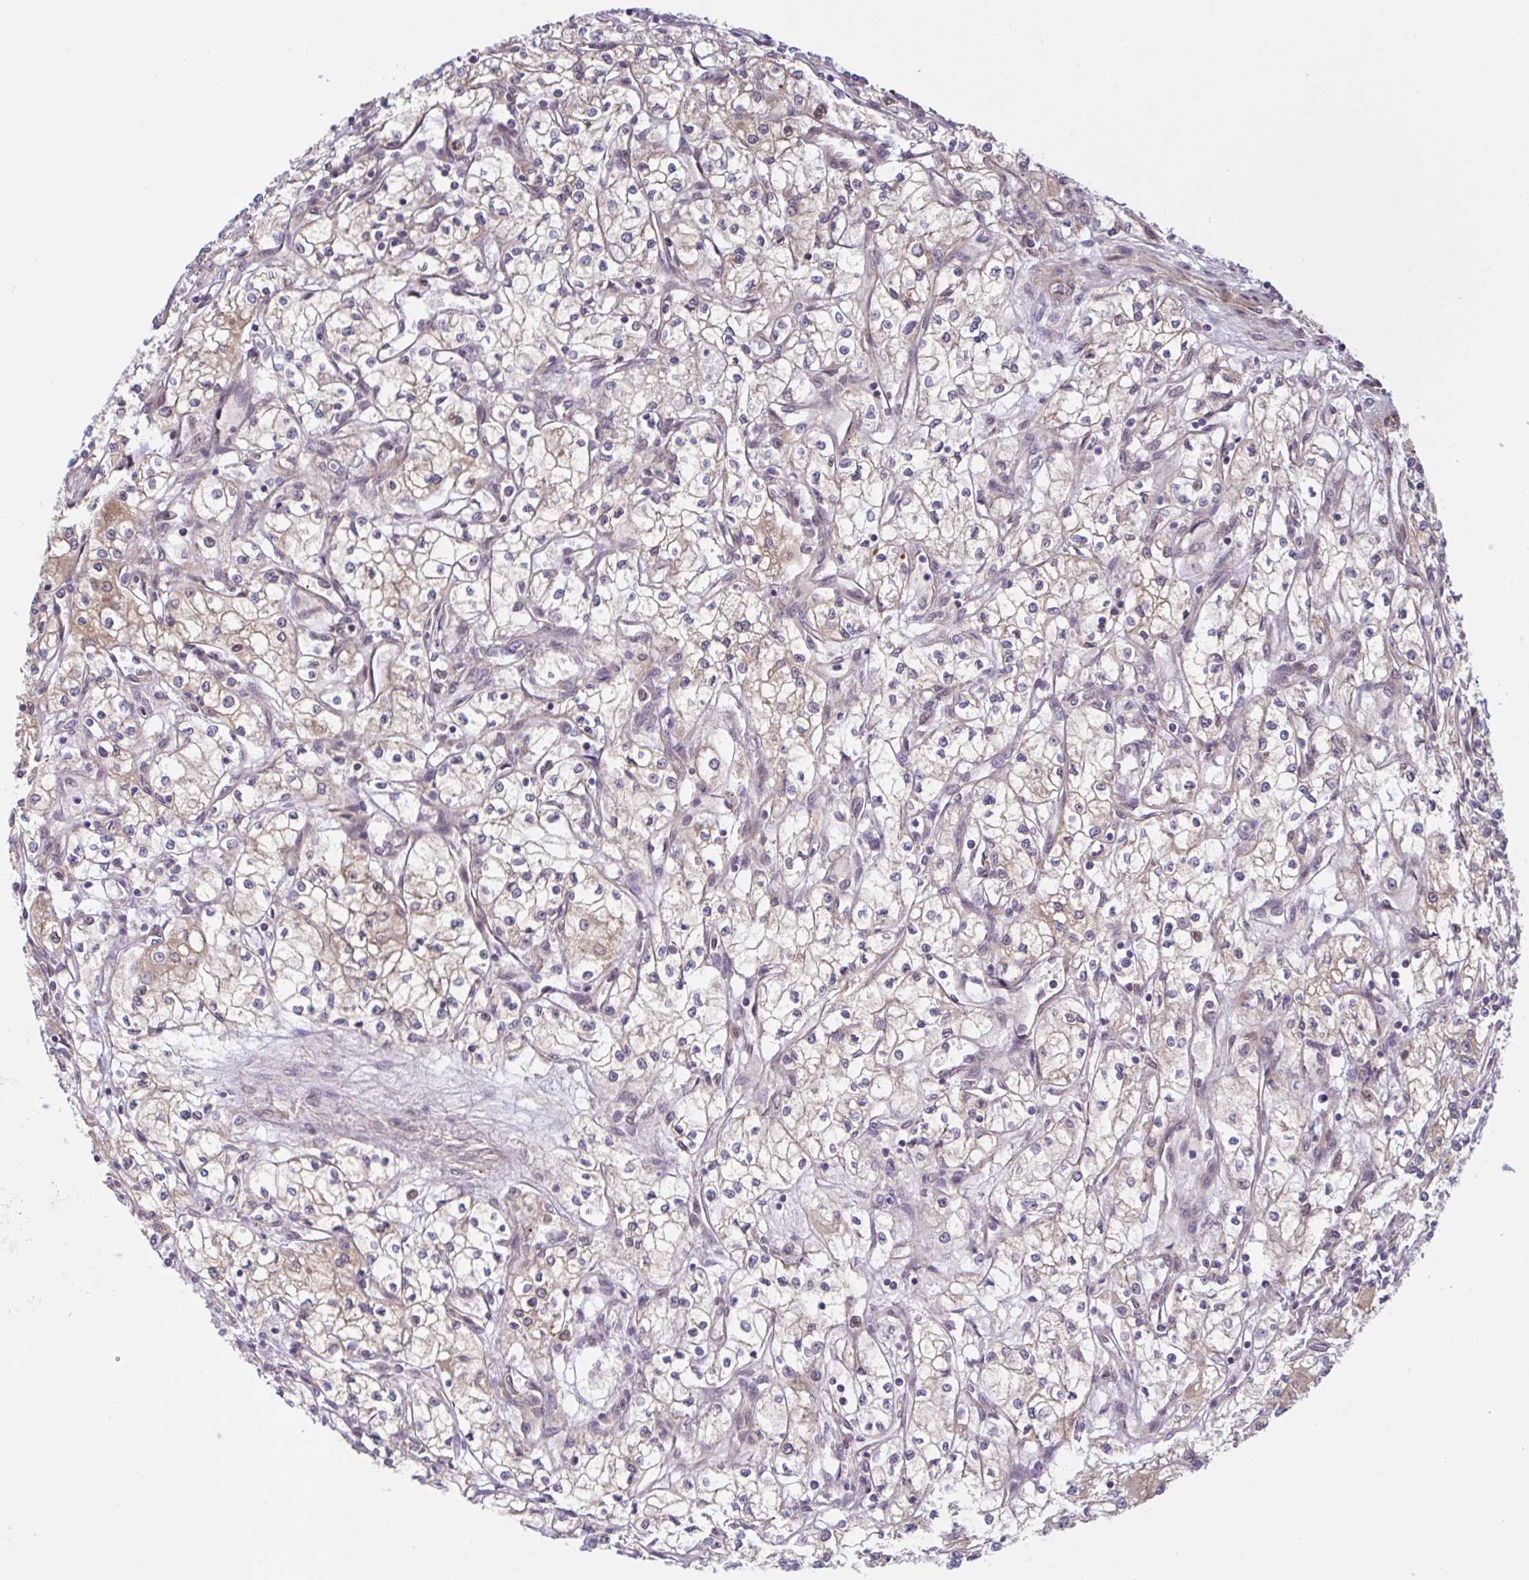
{"staining": {"intensity": "weak", "quantity": "25%-75%", "location": "cytoplasmic/membranous"}, "tissue": "renal cancer", "cell_type": "Tumor cells", "image_type": "cancer", "snomed": [{"axis": "morphology", "description": "Adenocarcinoma, NOS"}, {"axis": "topography", "description": "Kidney"}], "caption": "High-magnification brightfield microscopy of renal cancer stained with DAB (3,3'-diaminobenzidine) (brown) and counterstained with hematoxylin (blue). tumor cells exhibit weak cytoplasmic/membranous positivity is appreciated in about25%-75% of cells. The staining is performed using DAB brown chromogen to label protein expression. The nuclei are counter-stained blue using hematoxylin.", "gene": "UBE4A", "patient": {"sex": "male", "age": 59}}